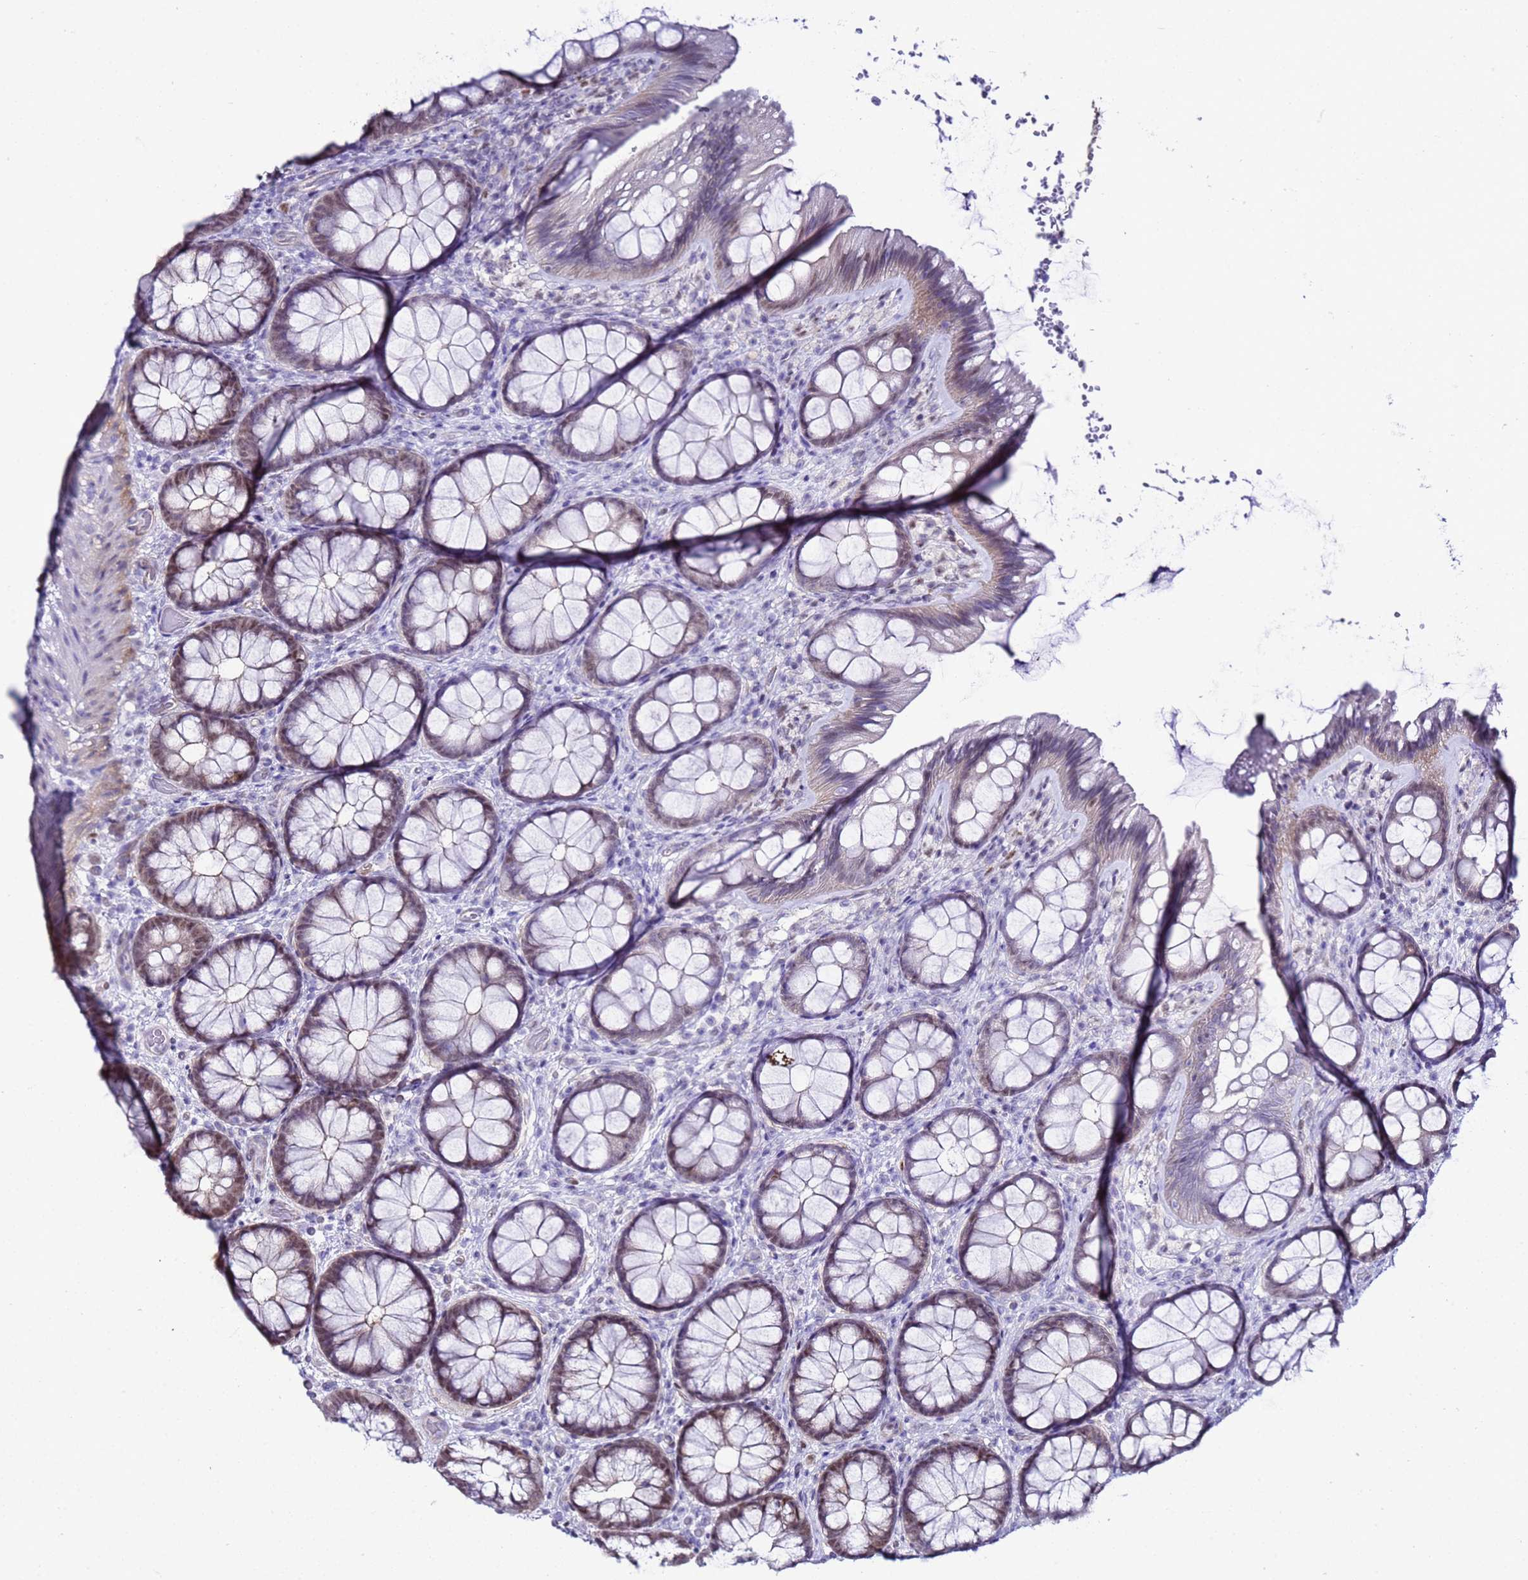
{"staining": {"intensity": "weak", "quantity": ">75%", "location": "cytoplasmic/membranous,nuclear"}, "tissue": "colon", "cell_type": "Endothelial cells", "image_type": "normal", "snomed": [{"axis": "morphology", "description": "Normal tissue, NOS"}, {"axis": "topography", "description": "Colon"}], "caption": "This photomicrograph displays immunohistochemistry (IHC) staining of normal human colon, with low weak cytoplasmic/membranous,nuclear positivity in approximately >75% of endothelial cells.", "gene": "BCL7A", "patient": {"sex": "male", "age": 46}}